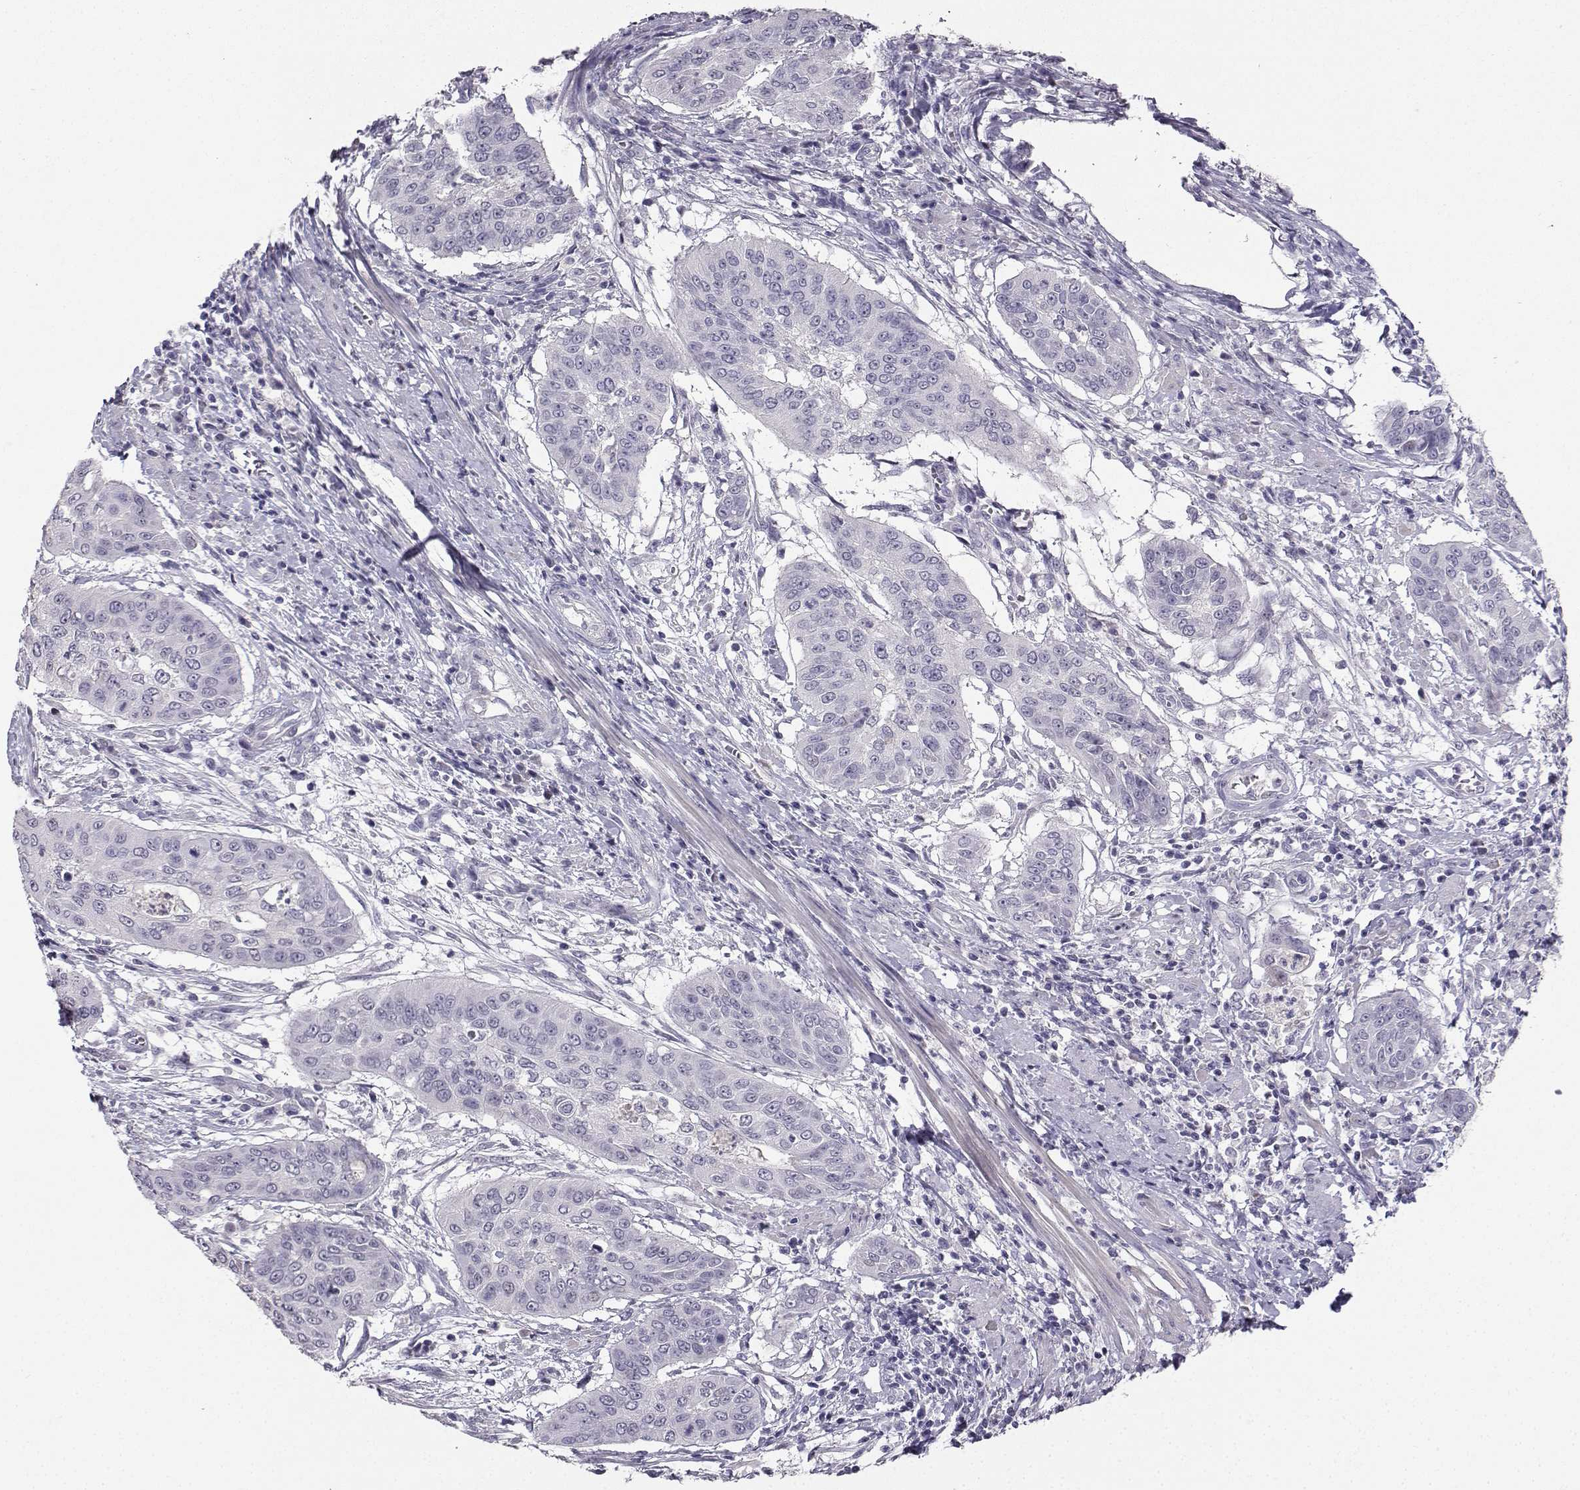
{"staining": {"intensity": "negative", "quantity": "none", "location": "none"}, "tissue": "cervical cancer", "cell_type": "Tumor cells", "image_type": "cancer", "snomed": [{"axis": "morphology", "description": "Squamous cell carcinoma, NOS"}, {"axis": "topography", "description": "Cervix"}], "caption": "Tumor cells show no significant expression in cervical cancer (squamous cell carcinoma).", "gene": "CARTPT", "patient": {"sex": "female", "age": 39}}